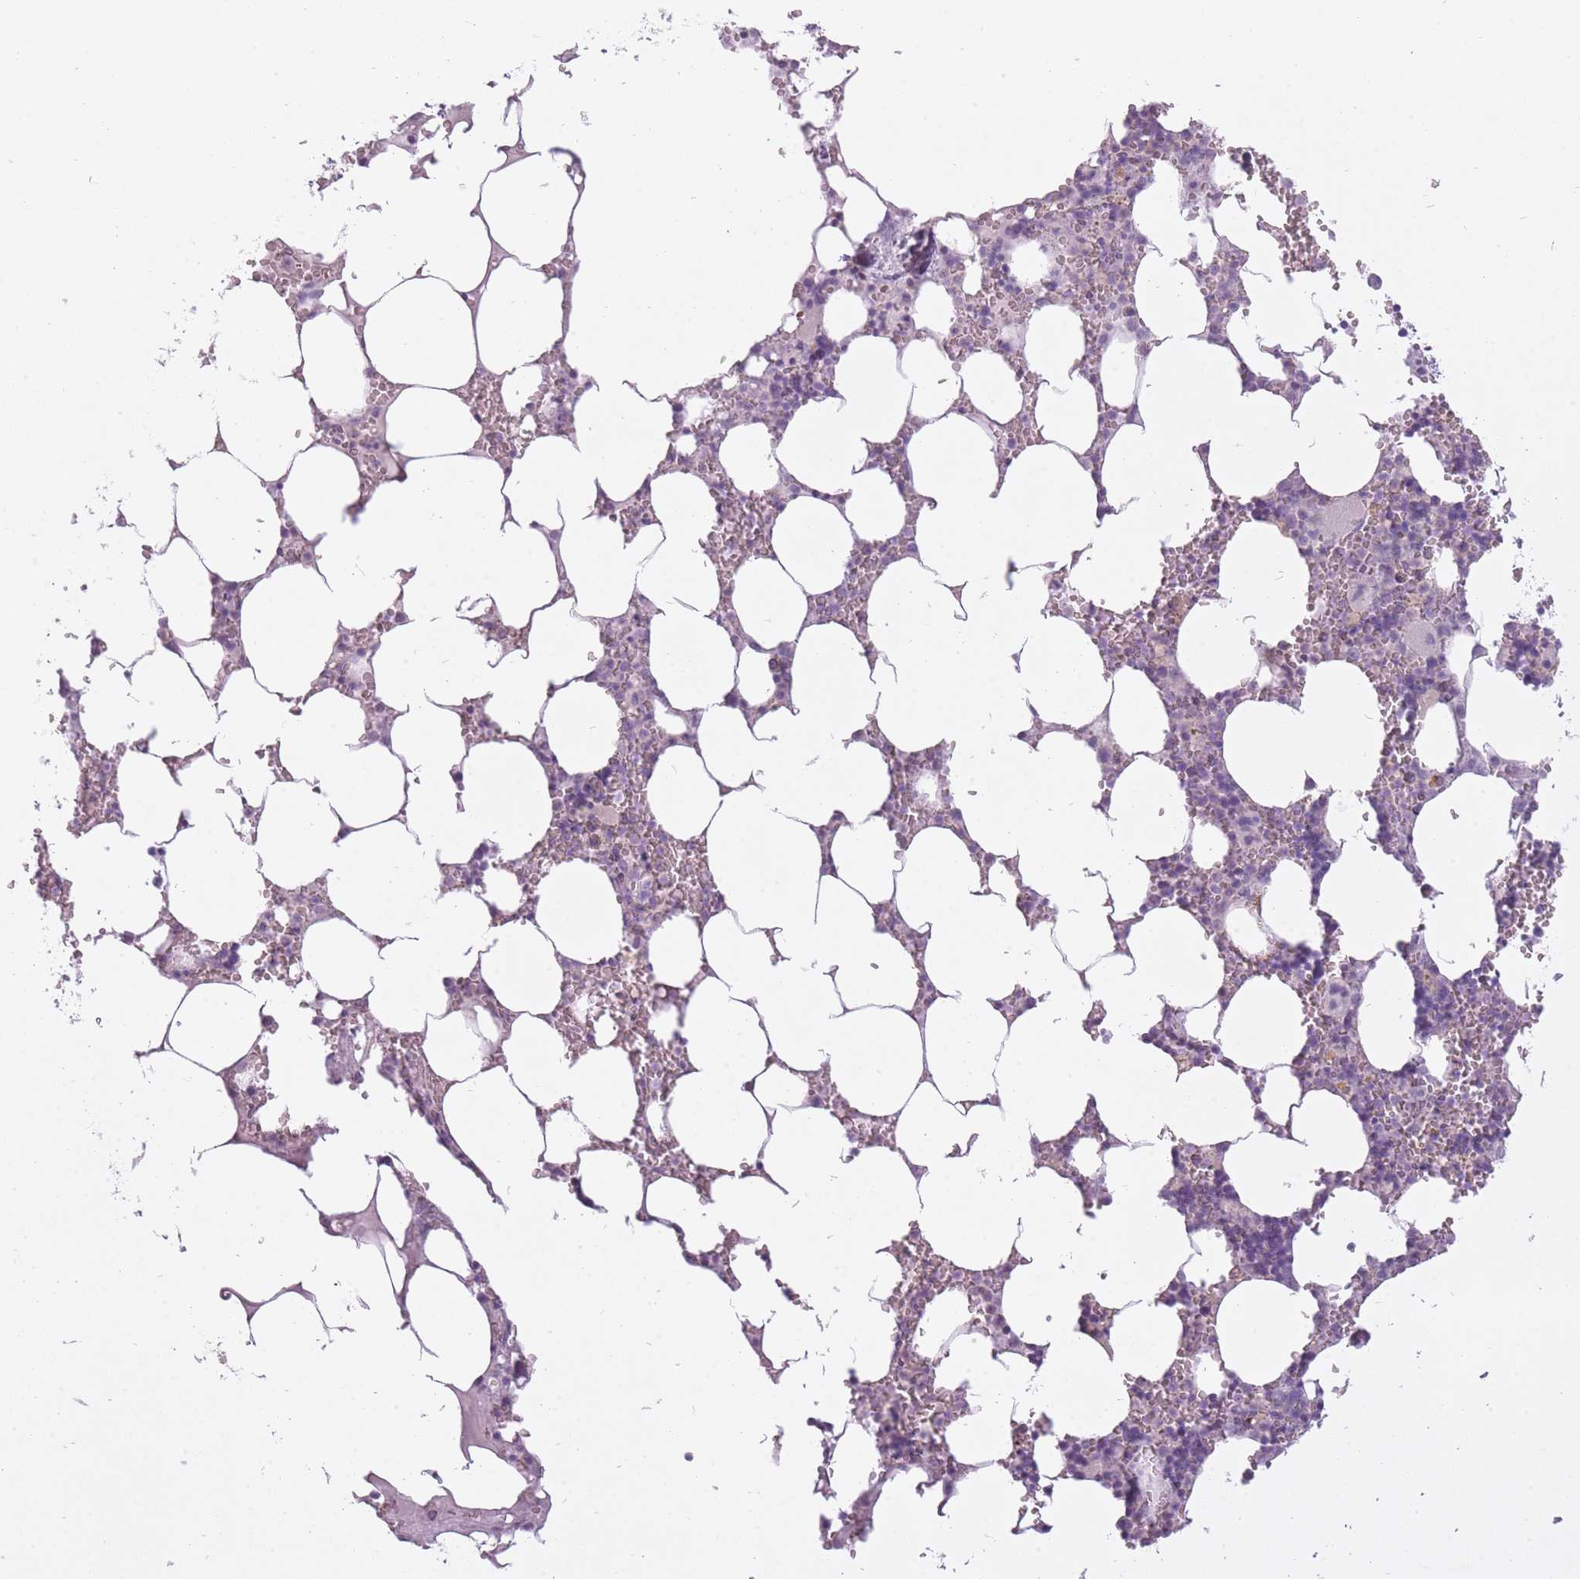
{"staining": {"intensity": "negative", "quantity": "none", "location": "none"}, "tissue": "bone marrow", "cell_type": "Hematopoietic cells", "image_type": "normal", "snomed": [{"axis": "morphology", "description": "Normal tissue, NOS"}, {"axis": "topography", "description": "Bone marrow"}], "caption": "A micrograph of bone marrow stained for a protein shows no brown staining in hematopoietic cells.", "gene": "RFX4", "patient": {"sex": "male", "age": 54}}